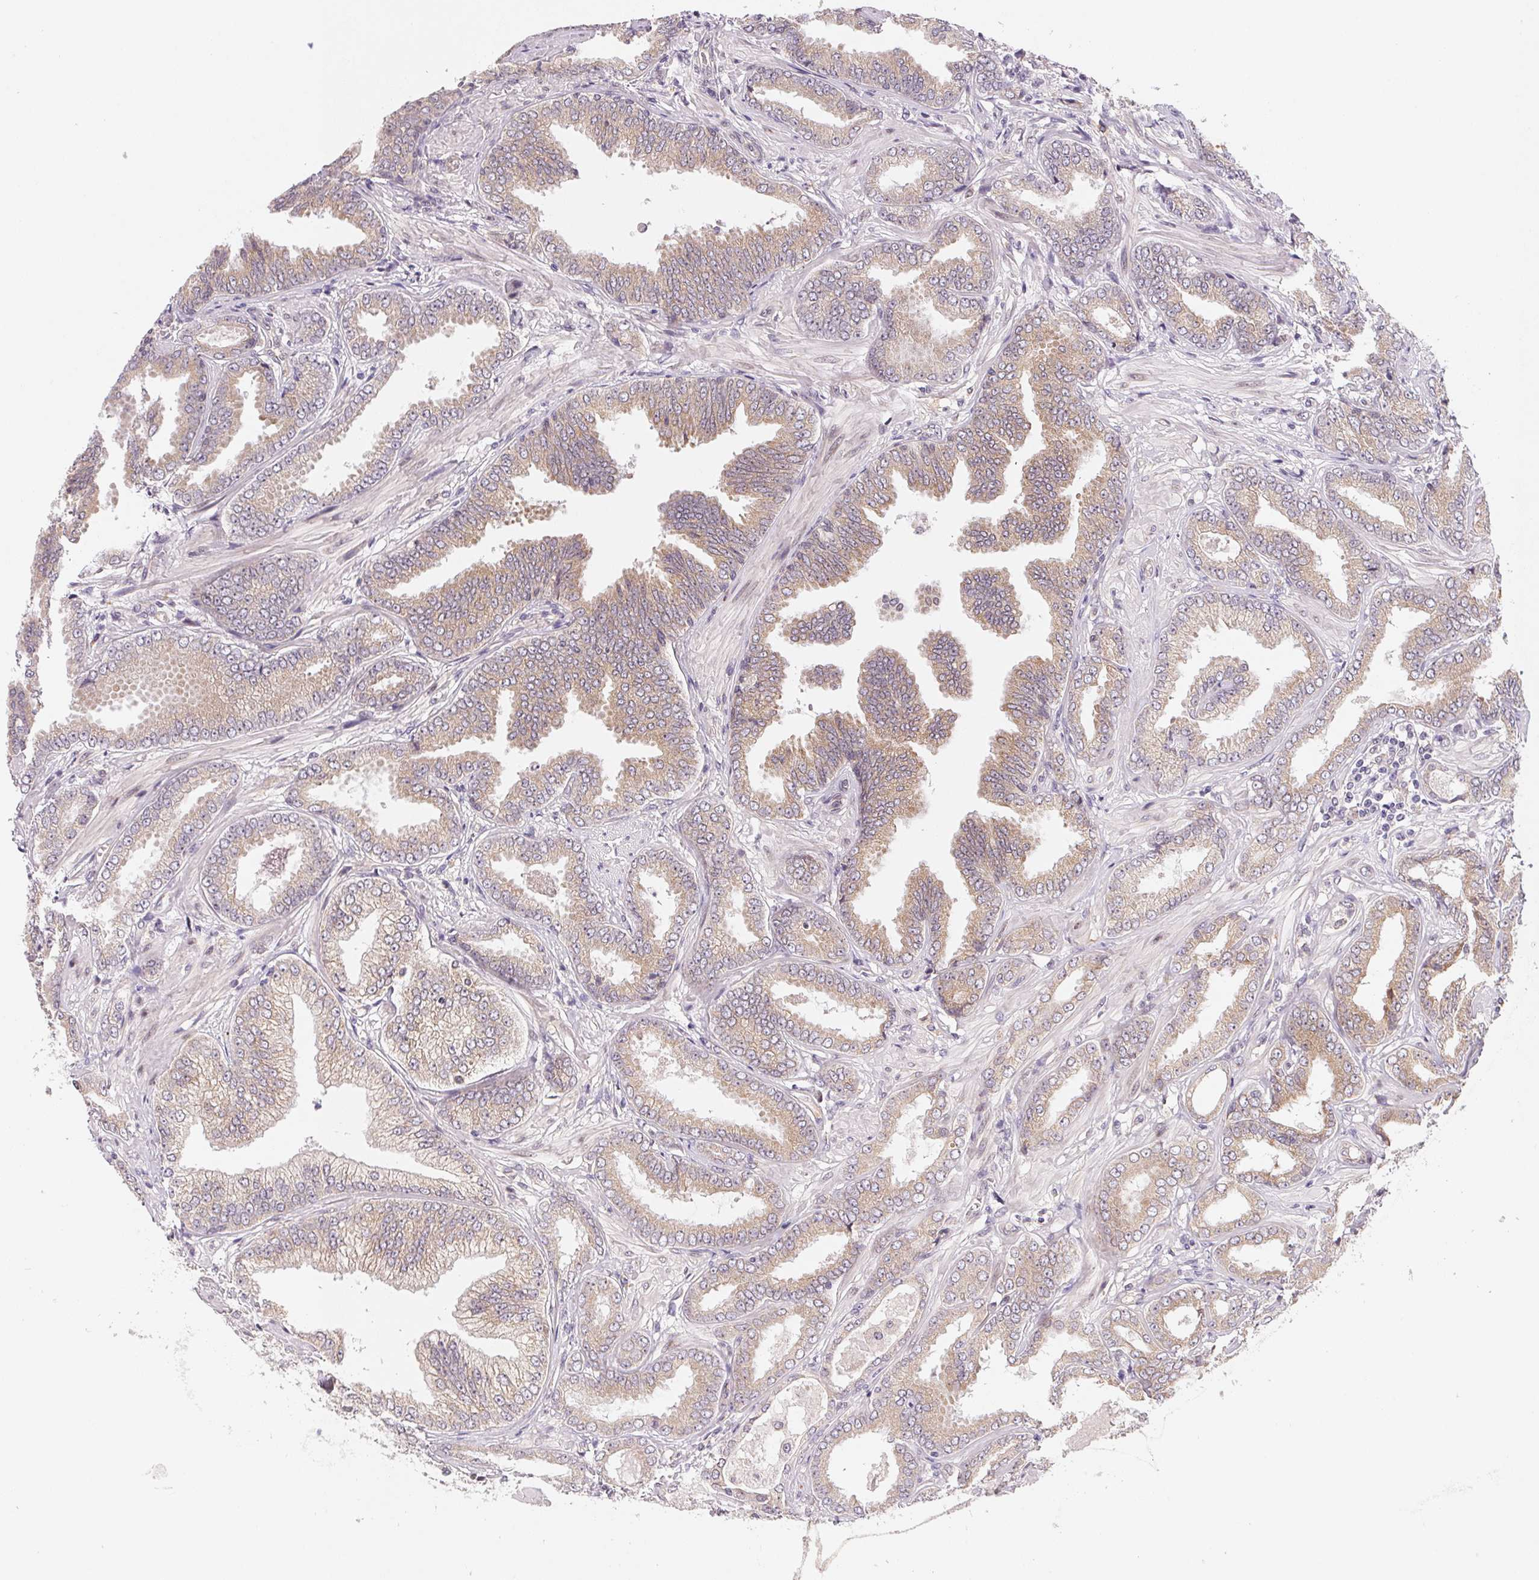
{"staining": {"intensity": "weak", "quantity": "25%-75%", "location": "cytoplasmic/membranous"}, "tissue": "prostate cancer", "cell_type": "Tumor cells", "image_type": "cancer", "snomed": [{"axis": "morphology", "description": "Adenocarcinoma, Low grade"}, {"axis": "topography", "description": "Prostate"}], "caption": "Tumor cells reveal weak cytoplasmic/membranous expression in approximately 25%-75% of cells in prostate cancer (low-grade adenocarcinoma). The staining was performed using DAB, with brown indicating positive protein expression. Nuclei are stained blue with hematoxylin.", "gene": "EI24", "patient": {"sex": "male", "age": 55}}